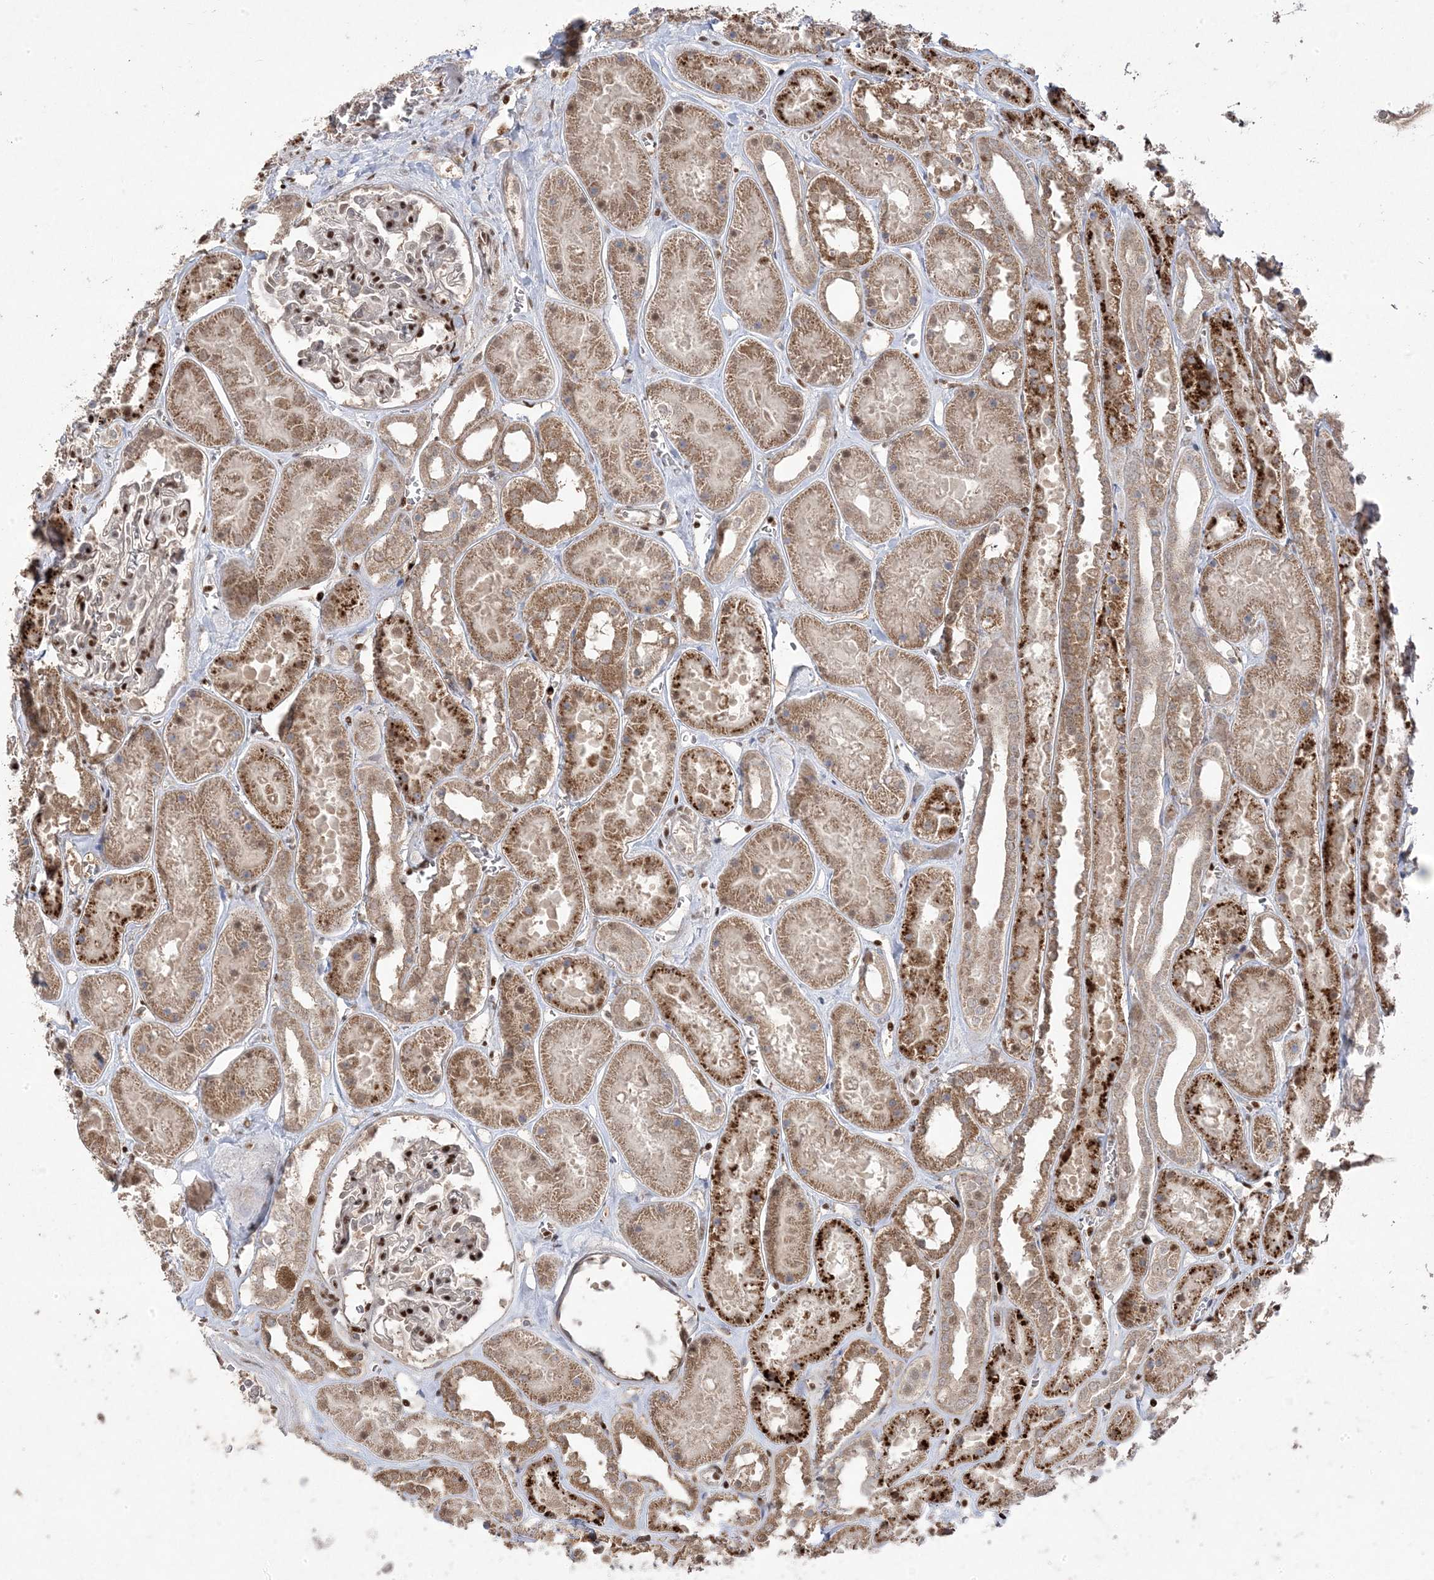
{"staining": {"intensity": "moderate", "quantity": ">75%", "location": "nuclear"}, "tissue": "kidney", "cell_type": "Cells in glomeruli", "image_type": "normal", "snomed": [{"axis": "morphology", "description": "Normal tissue, NOS"}, {"axis": "topography", "description": "Kidney"}], "caption": "This histopathology image shows immunohistochemistry staining of unremarkable kidney, with medium moderate nuclear staining in approximately >75% of cells in glomeruli.", "gene": "PPOX", "patient": {"sex": "female", "age": 41}}